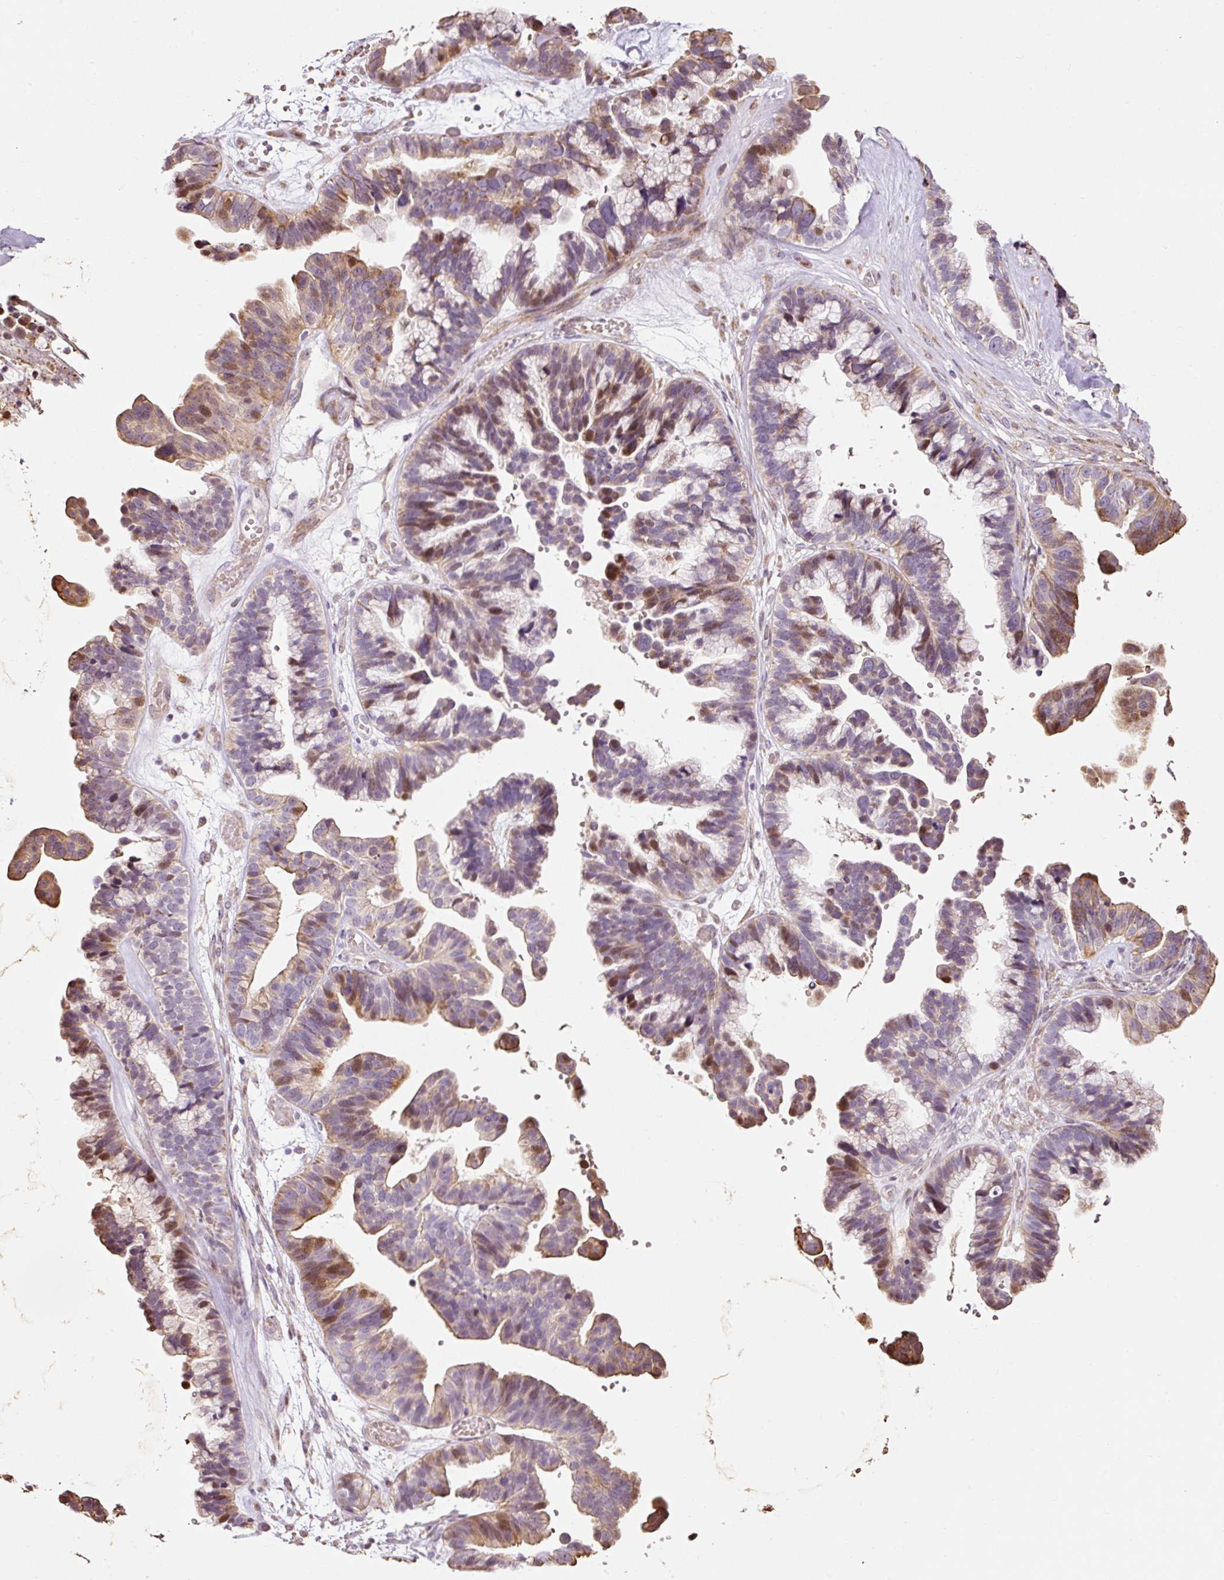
{"staining": {"intensity": "moderate", "quantity": "25%-75%", "location": "cytoplasmic/membranous"}, "tissue": "ovarian cancer", "cell_type": "Tumor cells", "image_type": "cancer", "snomed": [{"axis": "morphology", "description": "Cystadenocarcinoma, serous, NOS"}, {"axis": "topography", "description": "Ovary"}], "caption": "Moderate cytoplasmic/membranous staining is seen in approximately 25%-75% of tumor cells in ovarian cancer. The protein is stained brown, and the nuclei are stained in blue (DAB (3,3'-diaminobenzidine) IHC with brightfield microscopy, high magnification).", "gene": "ETF1", "patient": {"sex": "female", "age": 56}}